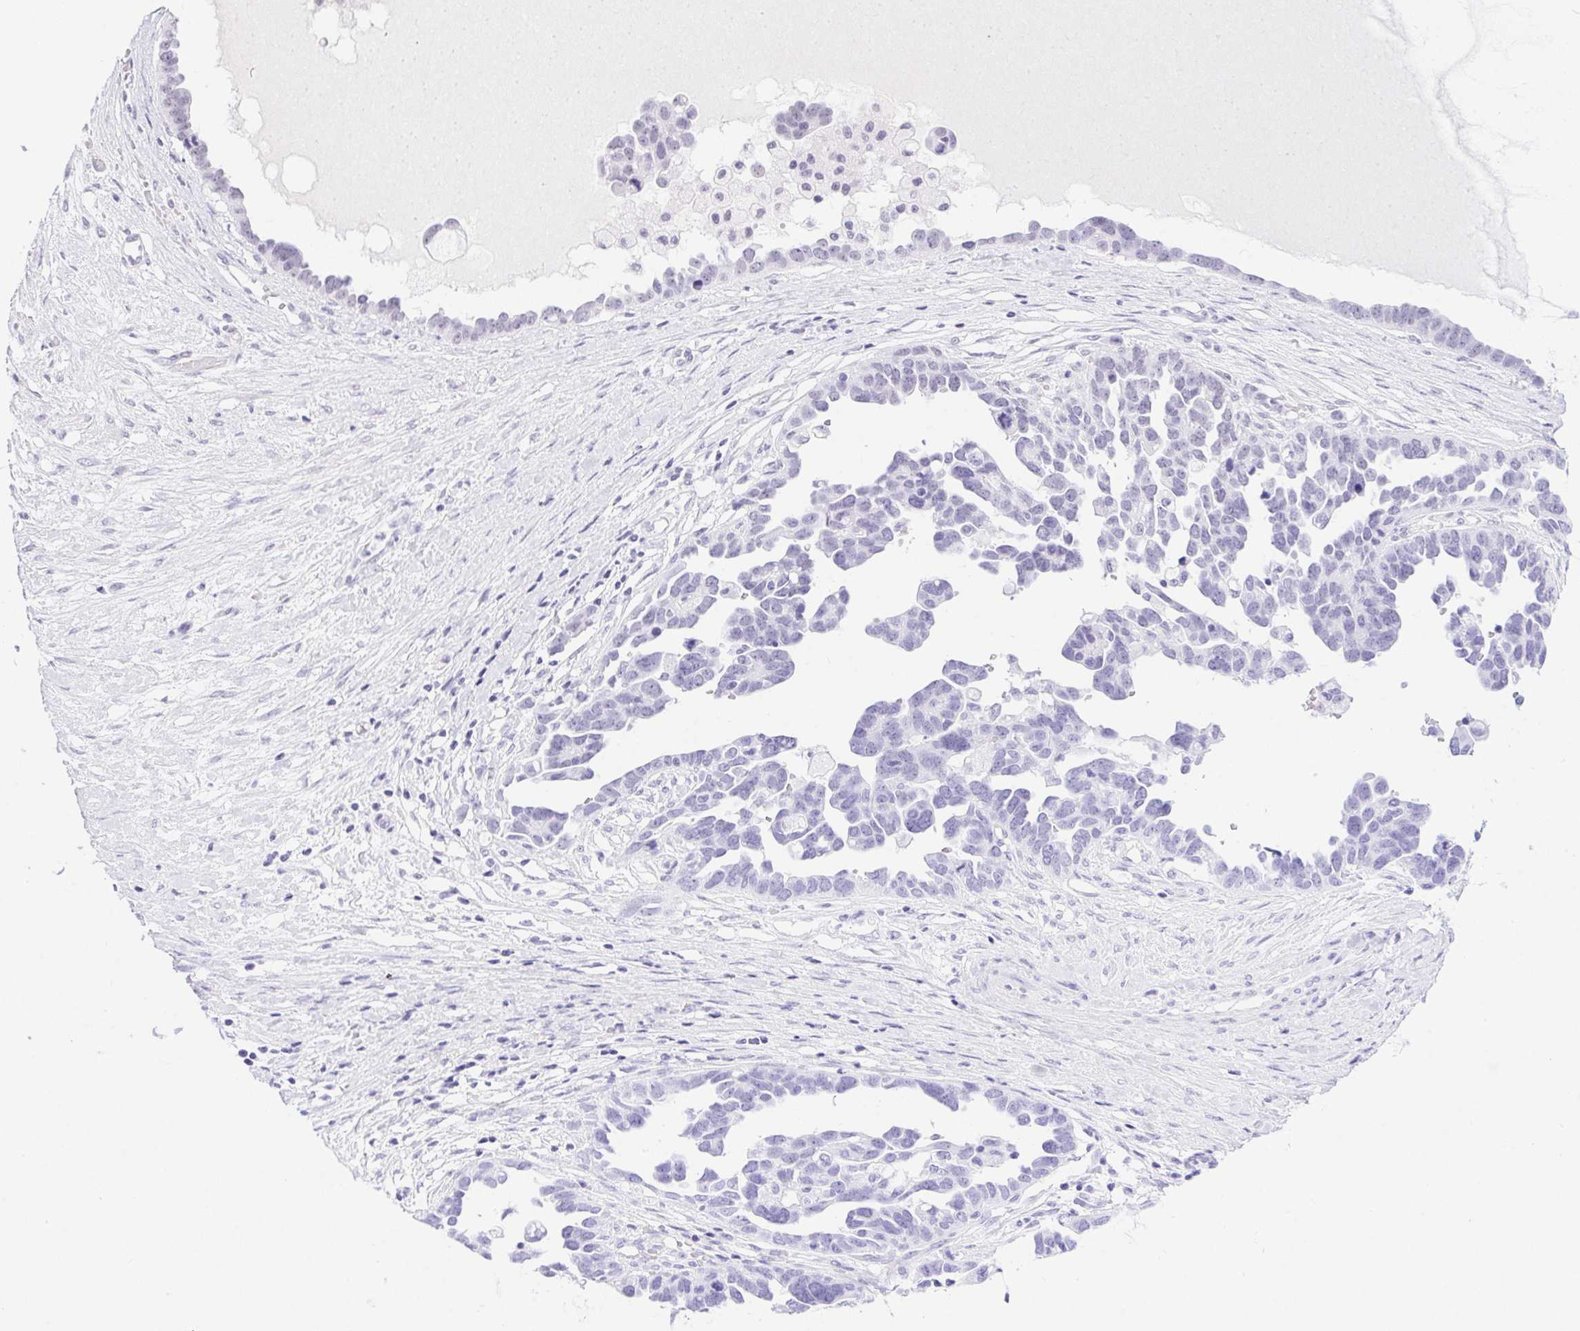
{"staining": {"intensity": "negative", "quantity": "none", "location": "none"}, "tissue": "ovarian cancer", "cell_type": "Tumor cells", "image_type": "cancer", "snomed": [{"axis": "morphology", "description": "Cystadenocarcinoma, serous, NOS"}, {"axis": "topography", "description": "Ovary"}], "caption": "The IHC micrograph has no significant positivity in tumor cells of serous cystadenocarcinoma (ovarian) tissue.", "gene": "DDX17", "patient": {"sex": "female", "age": 54}}